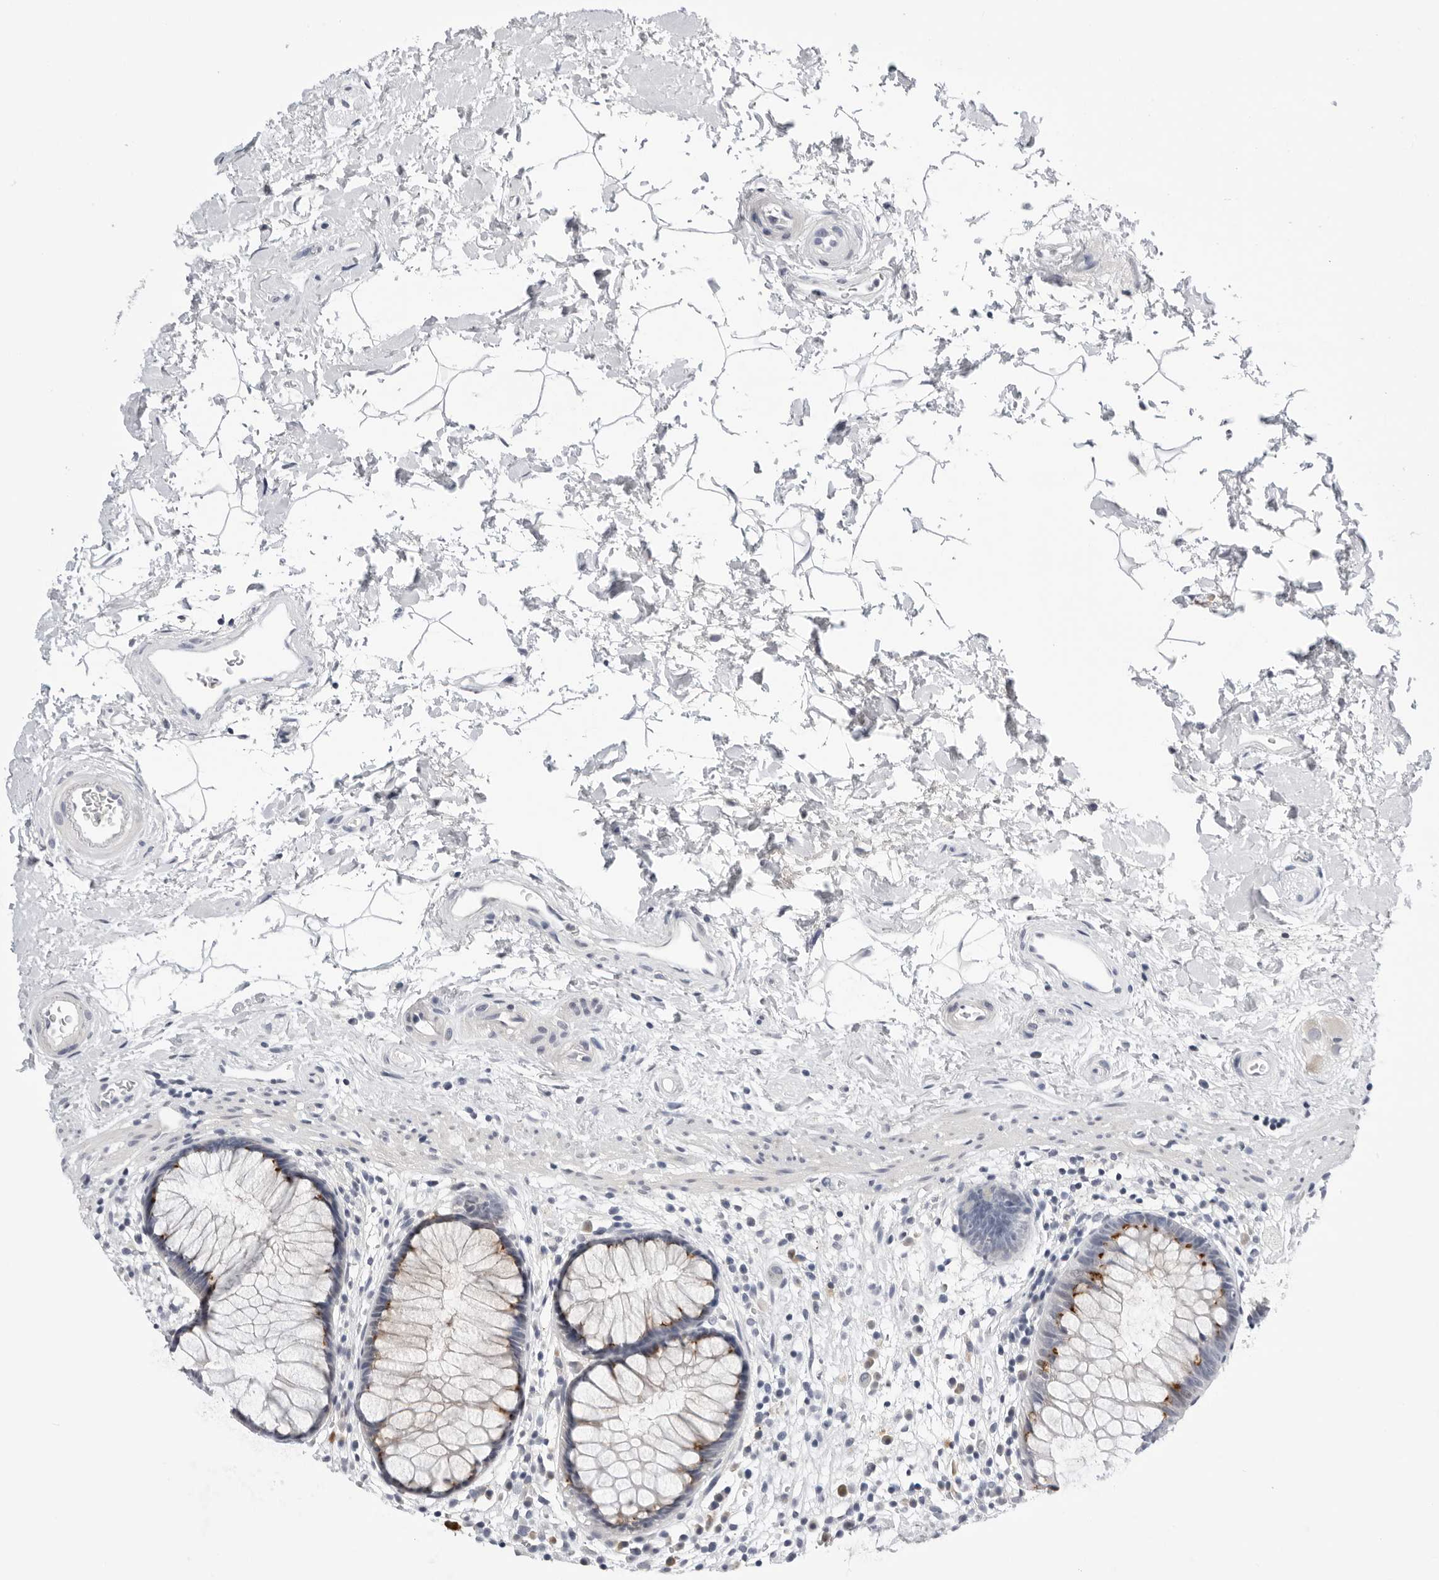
{"staining": {"intensity": "moderate", "quantity": "25%-75%", "location": "cytoplasmic/membranous"}, "tissue": "rectum", "cell_type": "Glandular cells", "image_type": "normal", "snomed": [{"axis": "morphology", "description": "Normal tissue, NOS"}, {"axis": "topography", "description": "Rectum"}], "caption": "The immunohistochemical stain shows moderate cytoplasmic/membranous staining in glandular cells of benign rectum.", "gene": "ZNF502", "patient": {"sex": "male", "age": 51}}